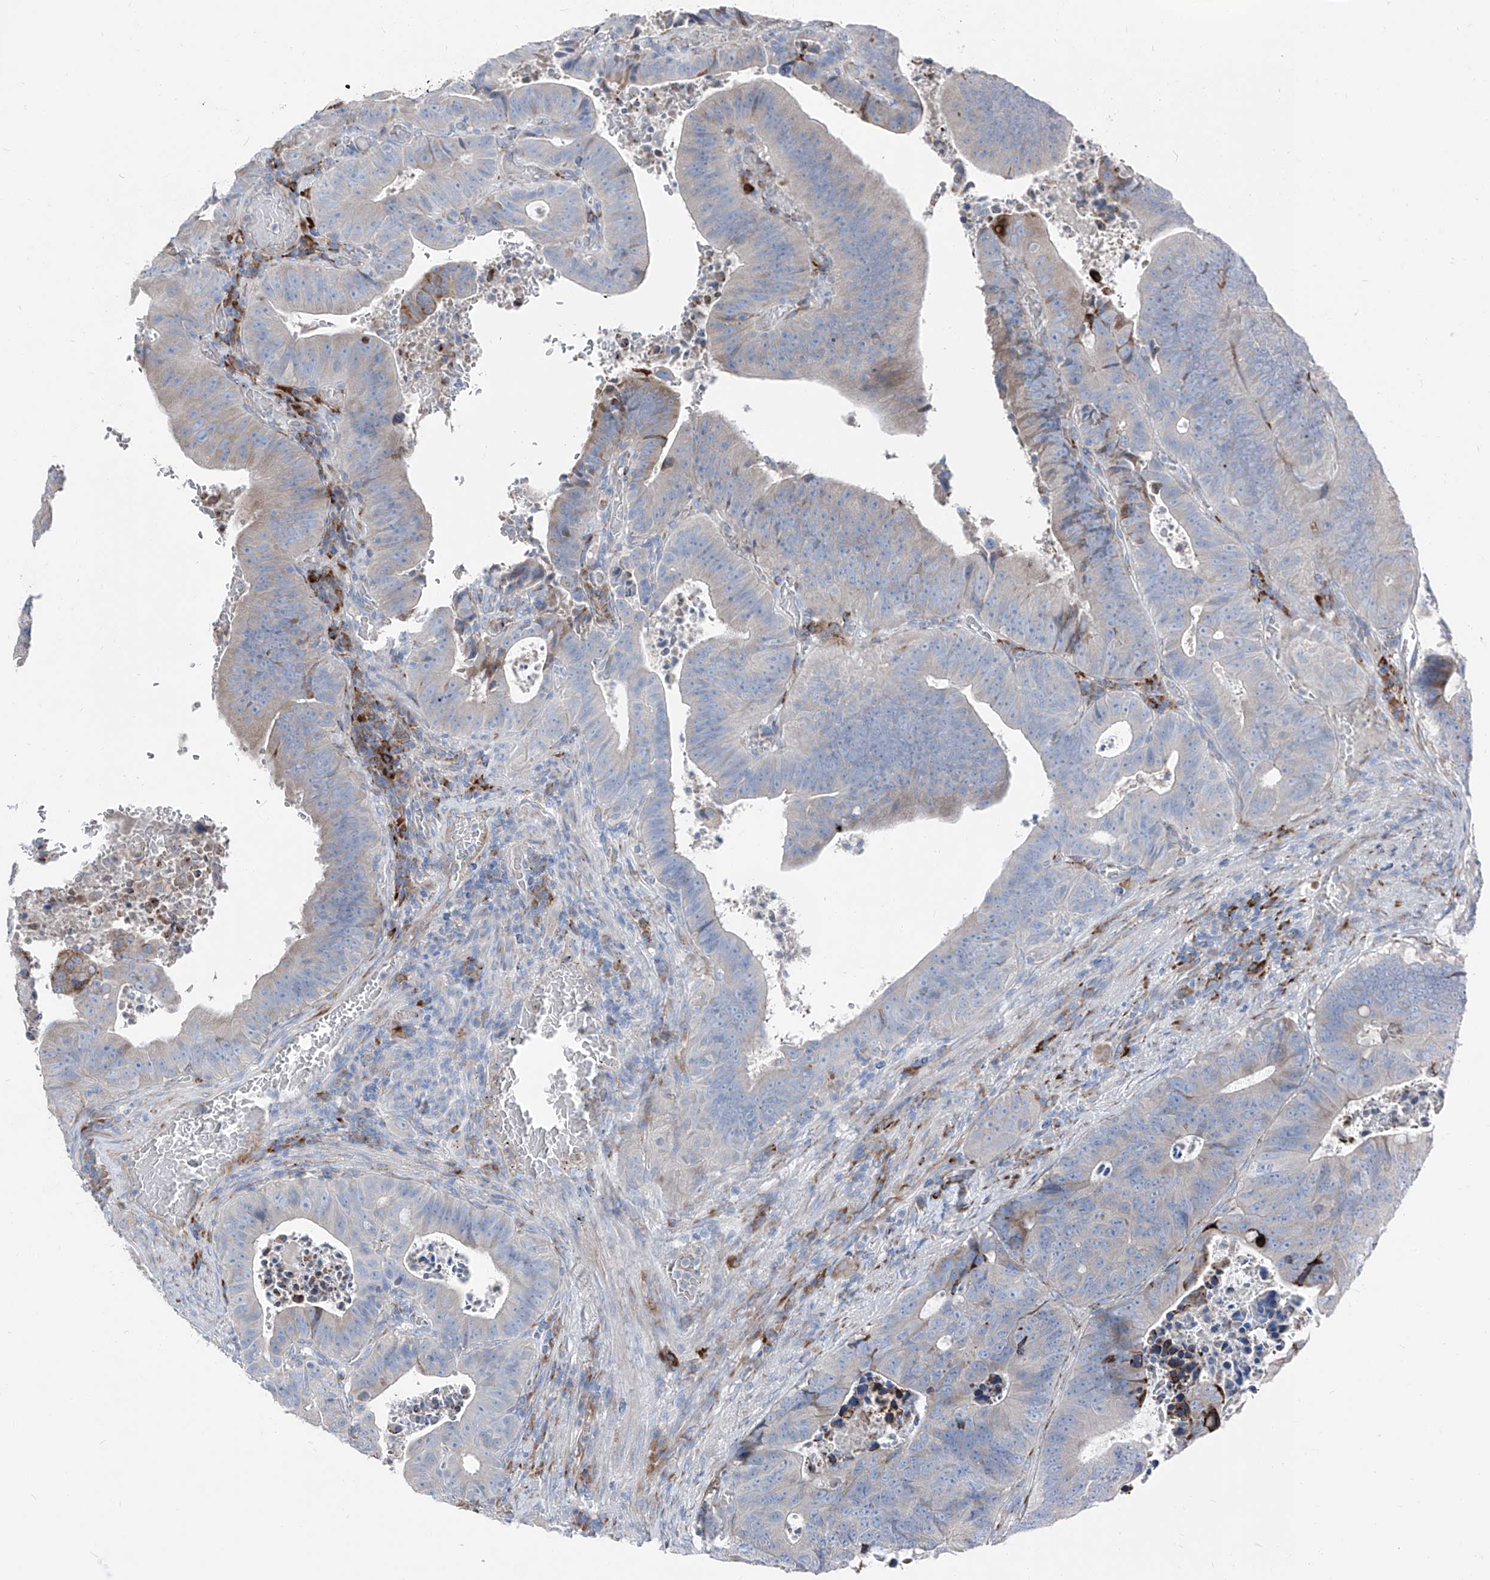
{"staining": {"intensity": "negative", "quantity": "none", "location": "none"}, "tissue": "colorectal cancer", "cell_type": "Tumor cells", "image_type": "cancer", "snomed": [{"axis": "morphology", "description": "Adenocarcinoma, NOS"}, {"axis": "topography", "description": "Colon"}], "caption": "There is no significant expression in tumor cells of colorectal cancer.", "gene": "IFI27", "patient": {"sex": "male", "age": 87}}